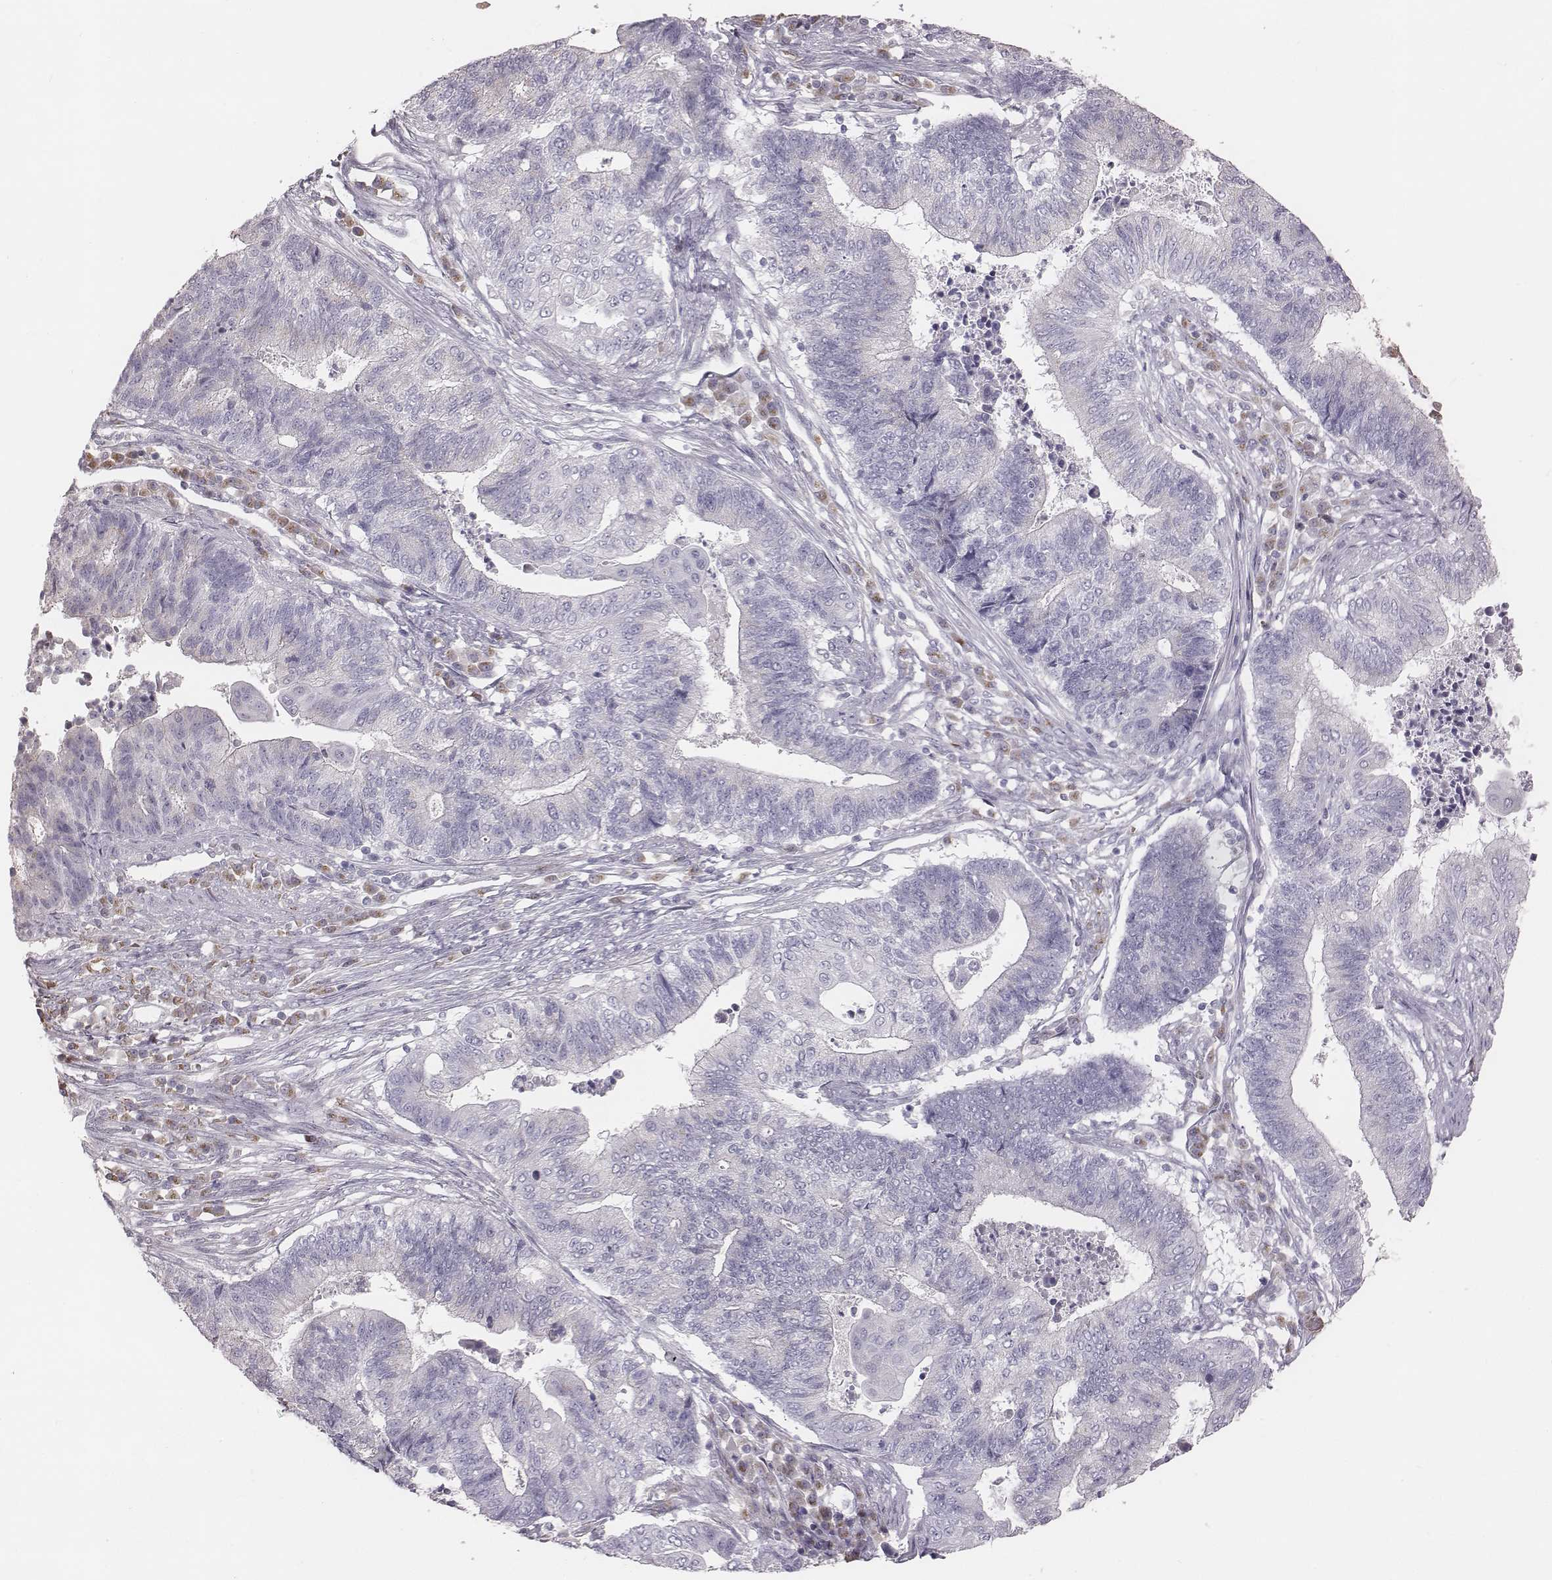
{"staining": {"intensity": "negative", "quantity": "none", "location": "none"}, "tissue": "endometrial cancer", "cell_type": "Tumor cells", "image_type": "cancer", "snomed": [{"axis": "morphology", "description": "Adenocarcinoma, NOS"}, {"axis": "topography", "description": "Uterus"}, {"axis": "topography", "description": "Endometrium"}], "caption": "Photomicrograph shows no significant protein positivity in tumor cells of endometrial cancer (adenocarcinoma).", "gene": "C6orf58", "patient": {"sex": "female", "age": 54}}